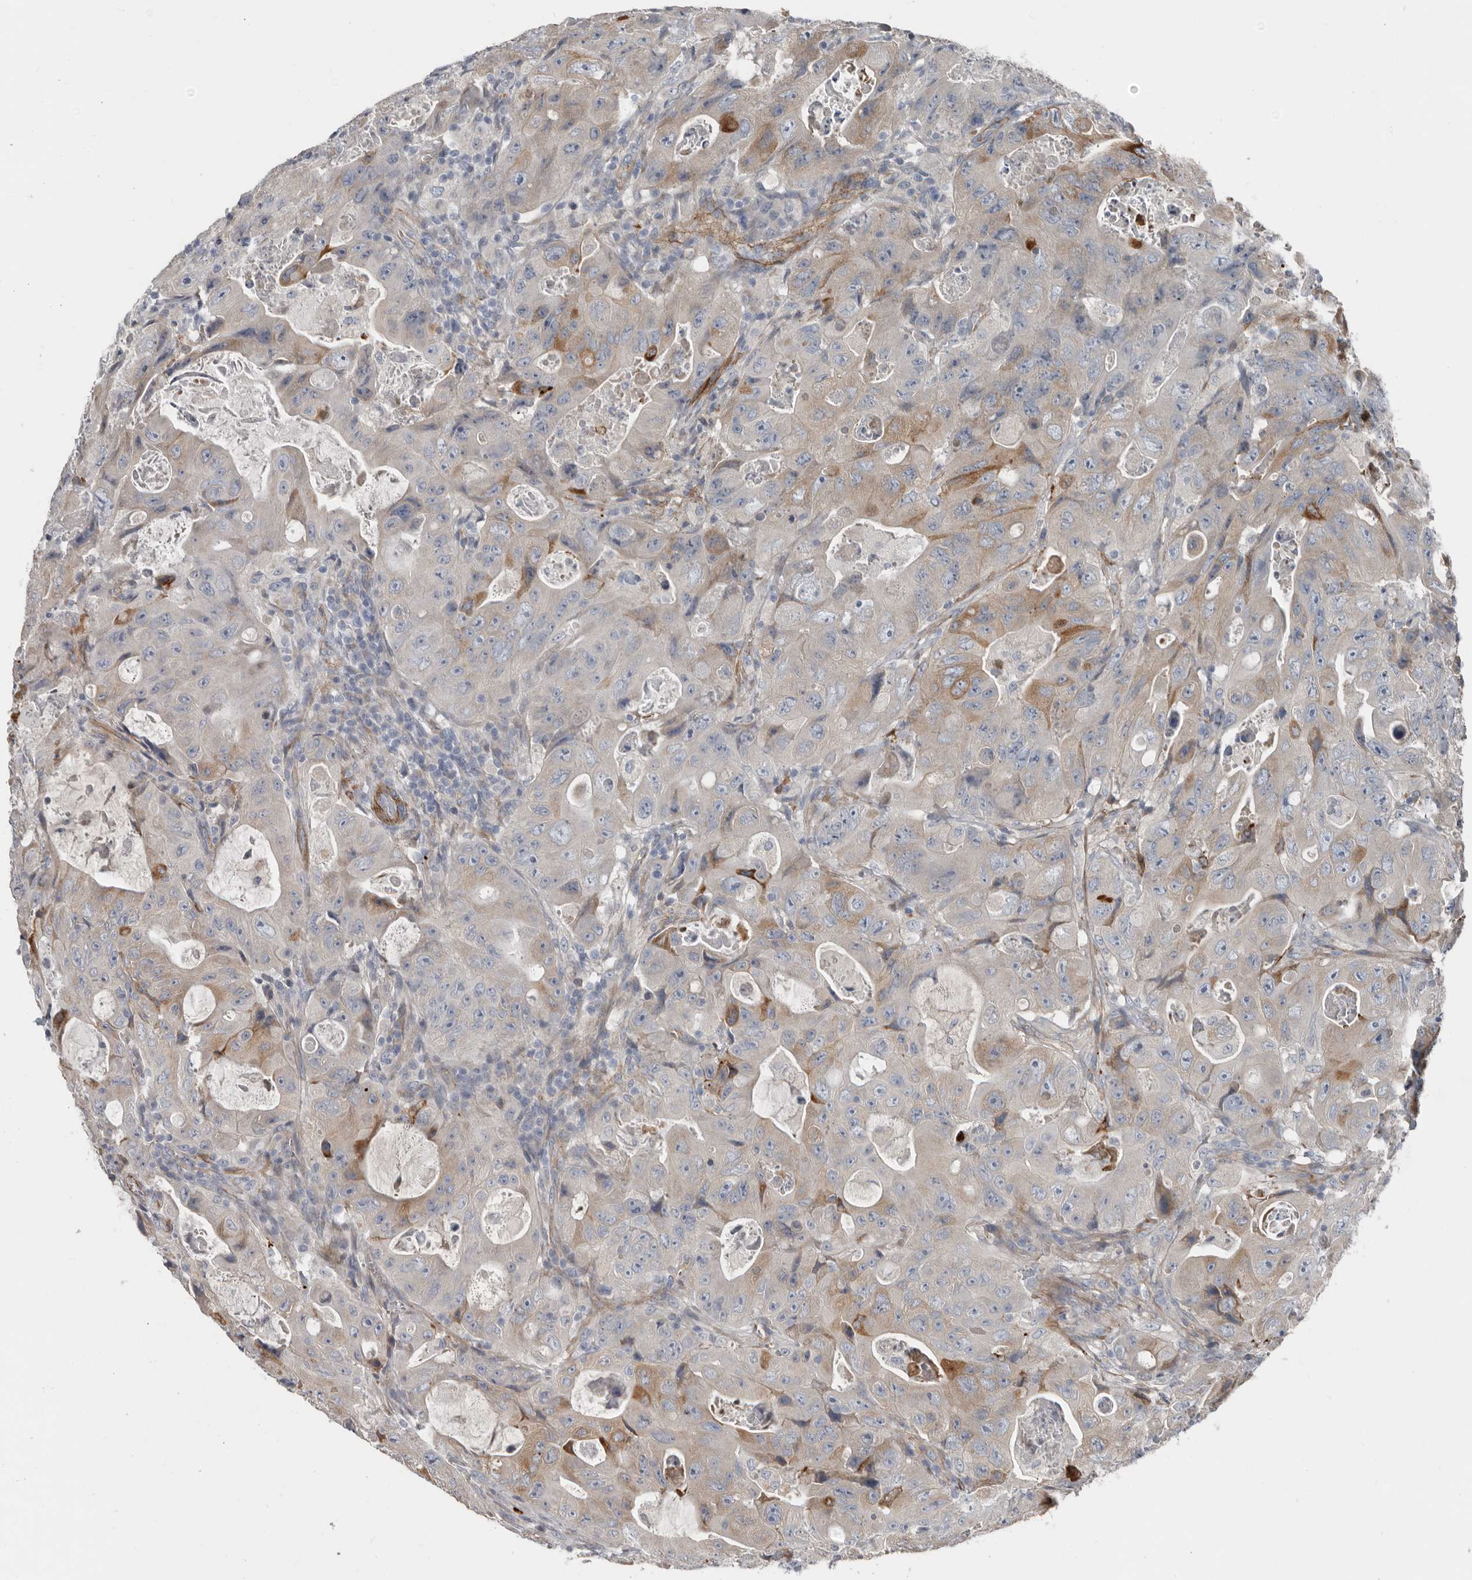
{"staining": {"intensity": "moderate", "quantity": "<25%", "location": "cytoplasmic/membranous"}, "tissue": "colorectal cancer", "cell_type": "Tumor cells", "image_type": "cancer", "snomed": [{"axis": "morphology", "description": "Adenocarcinoma, NOS"}, {"axis": "topography", "description": "Colon"}], "caption": "Immunohistochemical staining of human colorectal adenocarcinoma shows low levels of moderate cytoplasmic/membranous staining in about <25% of tumor cells.", "gene": "ZNF114", "patient": {"sex": "female", "age": 46}}